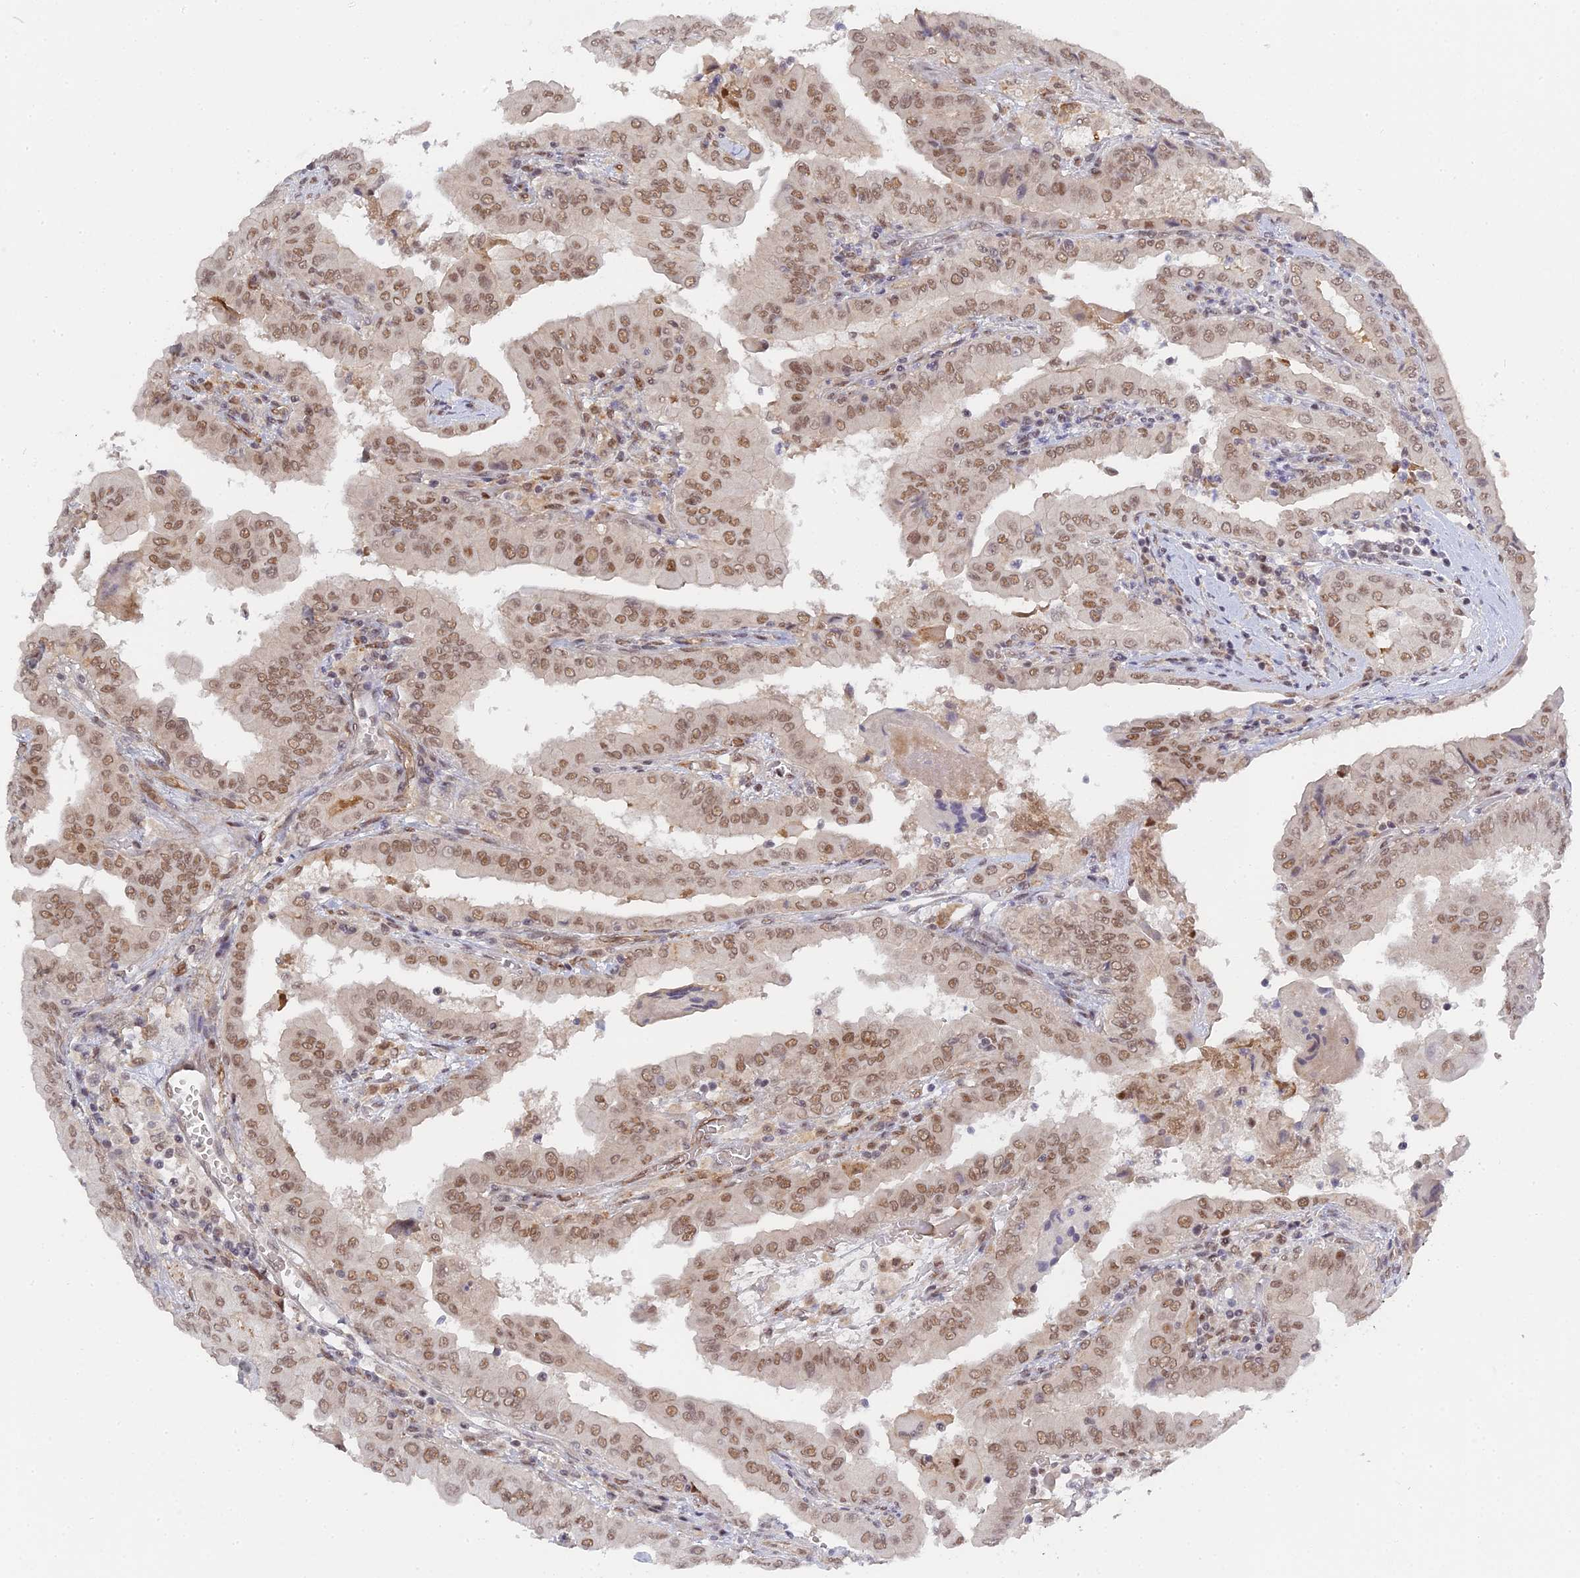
{"staining": {"intensity": "moderate", "quantity": ">75%", "location": "nuclear"}, "tissue": "thyroid cancer", "cell_type": "Tumor cells", "image_type": "cancer", "snomed": [{"axis": "morphology", "description": "Papillary adenocarcinoma, NOS"}, {"axis": "topography", "description": "Thyroid gland"}], "caption": "Brown immunohistochemical staining in thyroid cancer displays moderate nuclear positivity in about >75% of tumor cells.", "gene": "CCDC85A", "patient": {"sex": "male", "age": 33}}